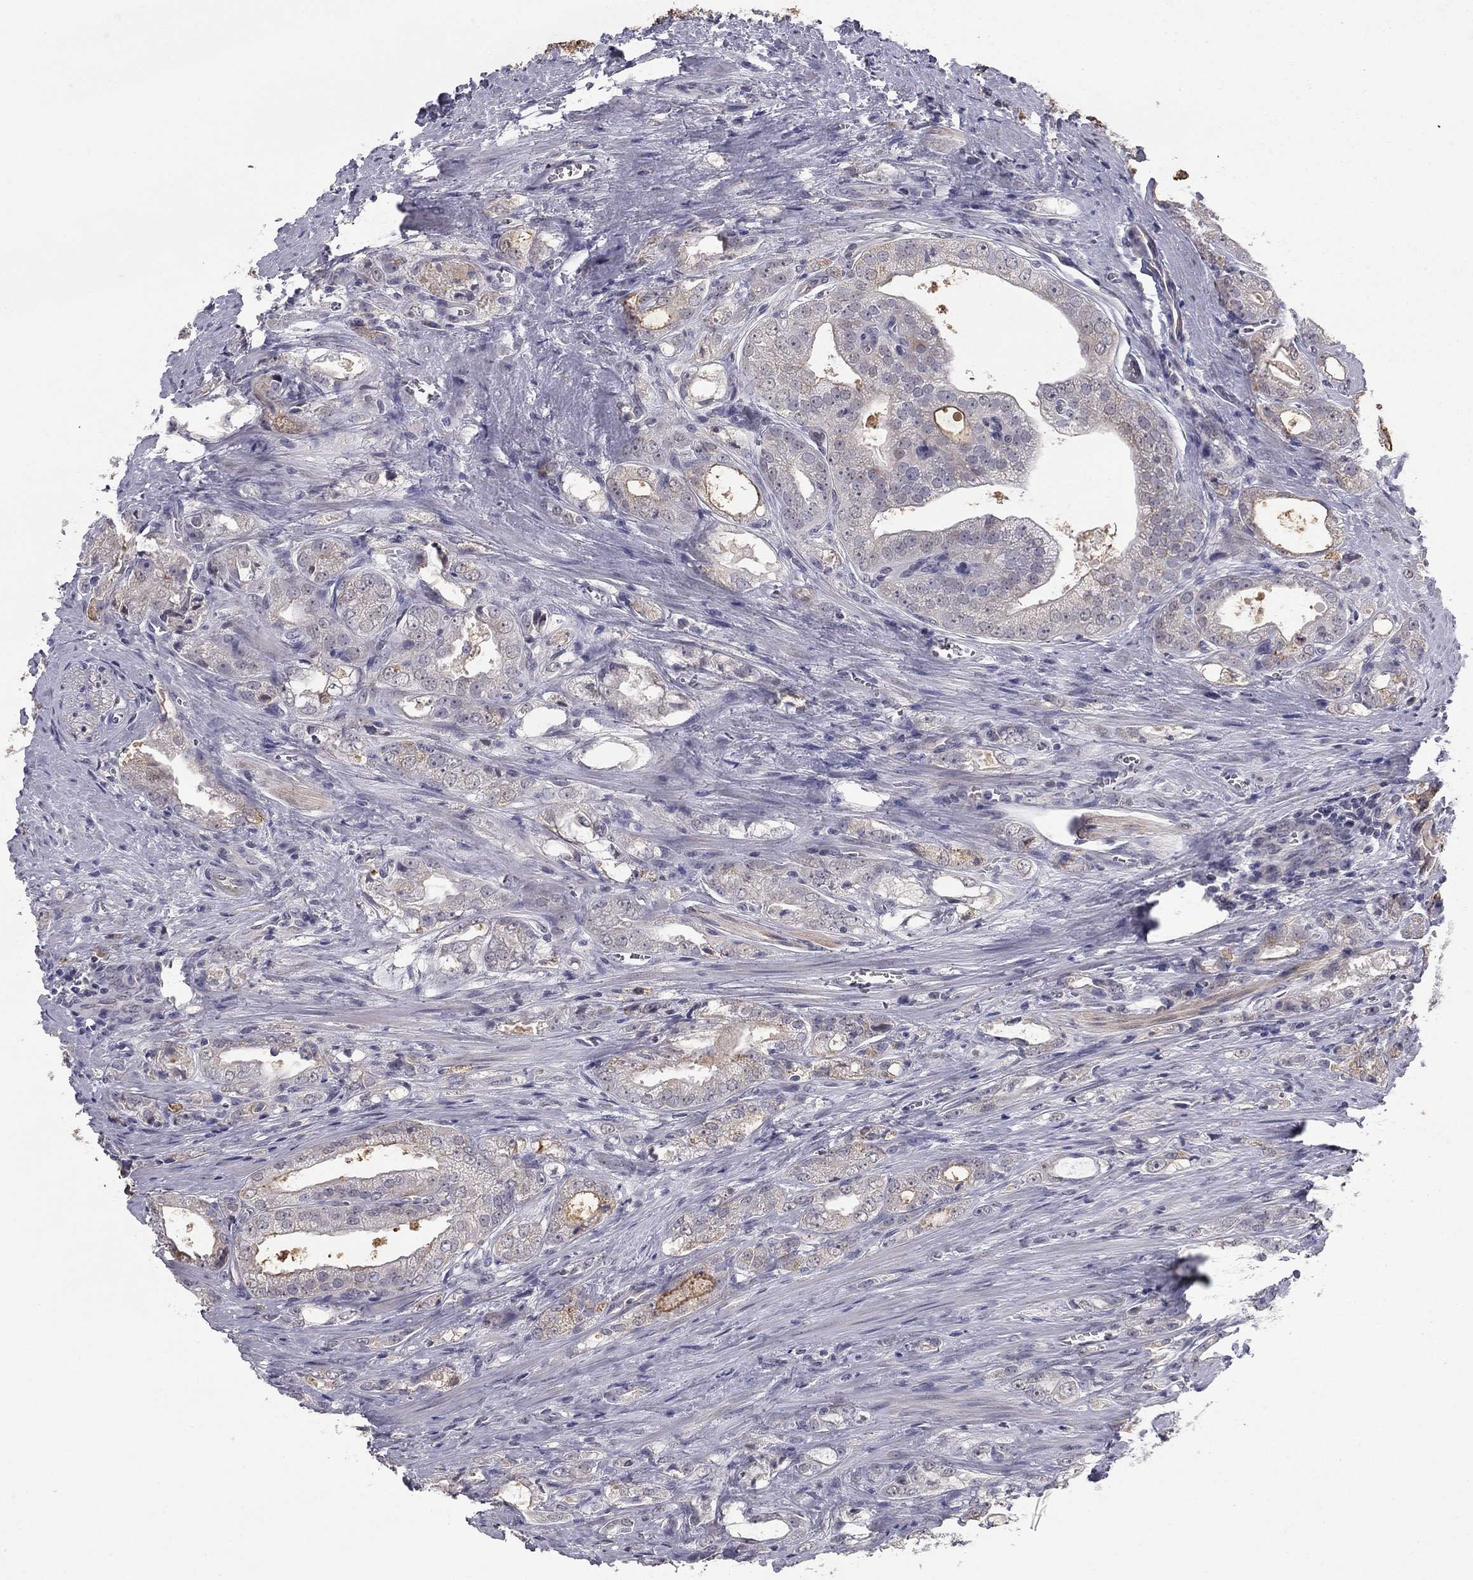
{"staining": {"intensity": "negative", "quantity": "none", "location": "none"}, "tissue": "prostate cancer", "cell_type": "Tumor cells", "image_type": "cancer", "snomed": [{"axis": "morphology", "description": "Adenocarcinoma, NOS"}, {"axis": "morphology", "description": "Adenocarcinoma, High grade"}, {"axis": "topography", "description": "Prostate"}], "caption": "The image demonstrates no significant expression in tumor cells of high-grade adenocarcinoma (prostate). (Immunohistochemistry (ihc), brightfield microscopy, high magnification).", "gene": "PRRT2", "patient": {"sex": "male", "age": 70}}